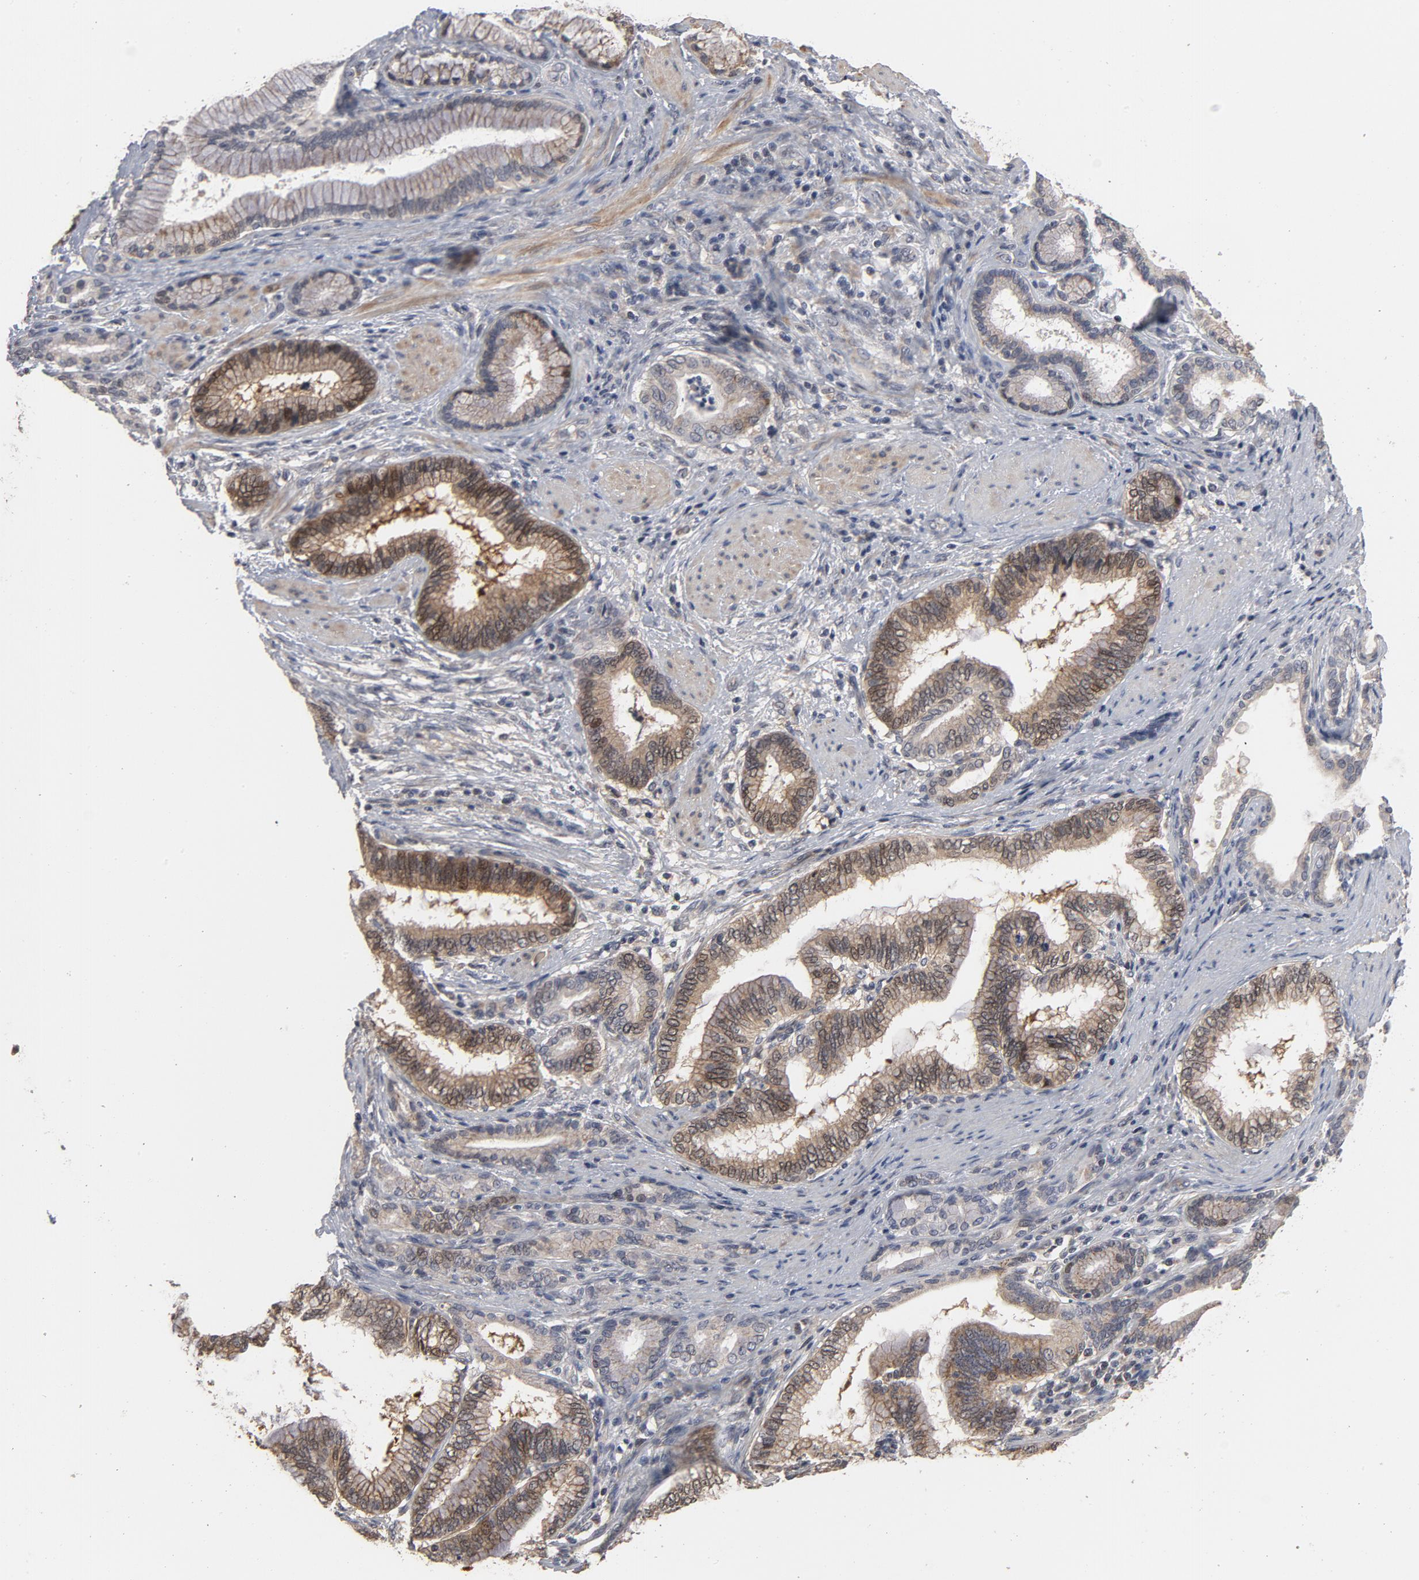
{"staining": {"intensity": "weak", "quantity": ">75%", "location": "cytoplasmic/membranous"}, "tissue": "pancreatic cancer", "cell_type": "Tumor cells", "image_type": "cancer", "snomed": [{"axis": "morphology", "description": "Adenocarcinoma, NOS"}, {"axis": "topography", "description": "Pancreas"}], "caption": "Pancreatic cancer stained with immunohistochemistry exhibits weak cytoplasmic/membranous staining in about >75% of tumor cells.", "gene": "PPP1R1B", "patient": {"sex": "female", "age": 64}}